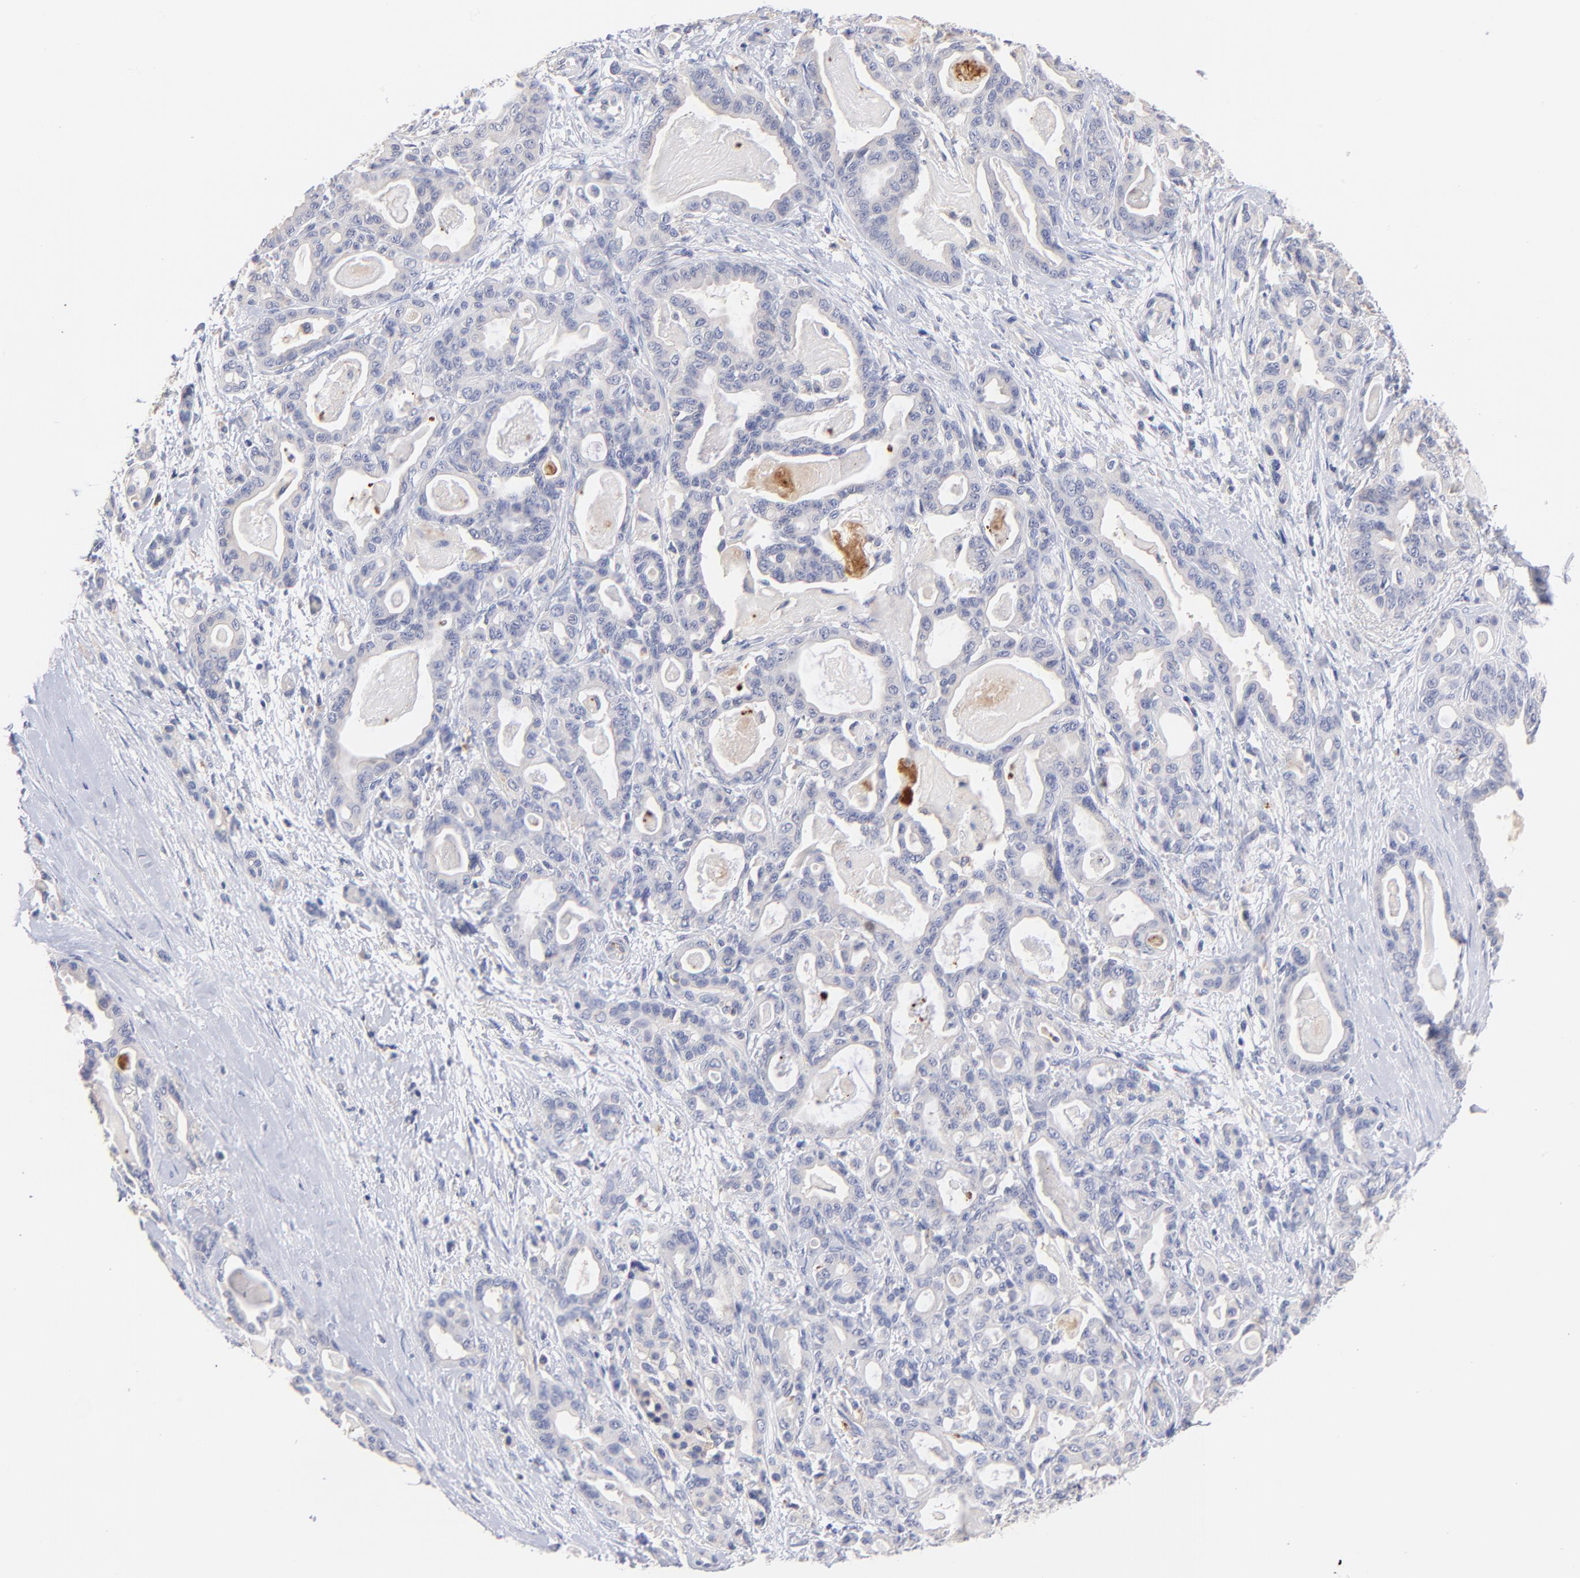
{"staining": {"intensity": "negative", "quantity": "none", "location": "none"}, "tissue": "pancreatic cancer", "cell_type": "Tumor cells", "image_type": "cancer", "snomed": [{"axis": "morphology", "description": "Adenocarcinoma, NOS"}, {"axis": "topography", "description": "Pancreas"}], "caption": "Human pancreatic adenocarcinoma stained for a protein using IHC exhibits no staining in tumor cells.", "gene": "KREMEN2", "patient": {"sex": "male", "age": 63}}